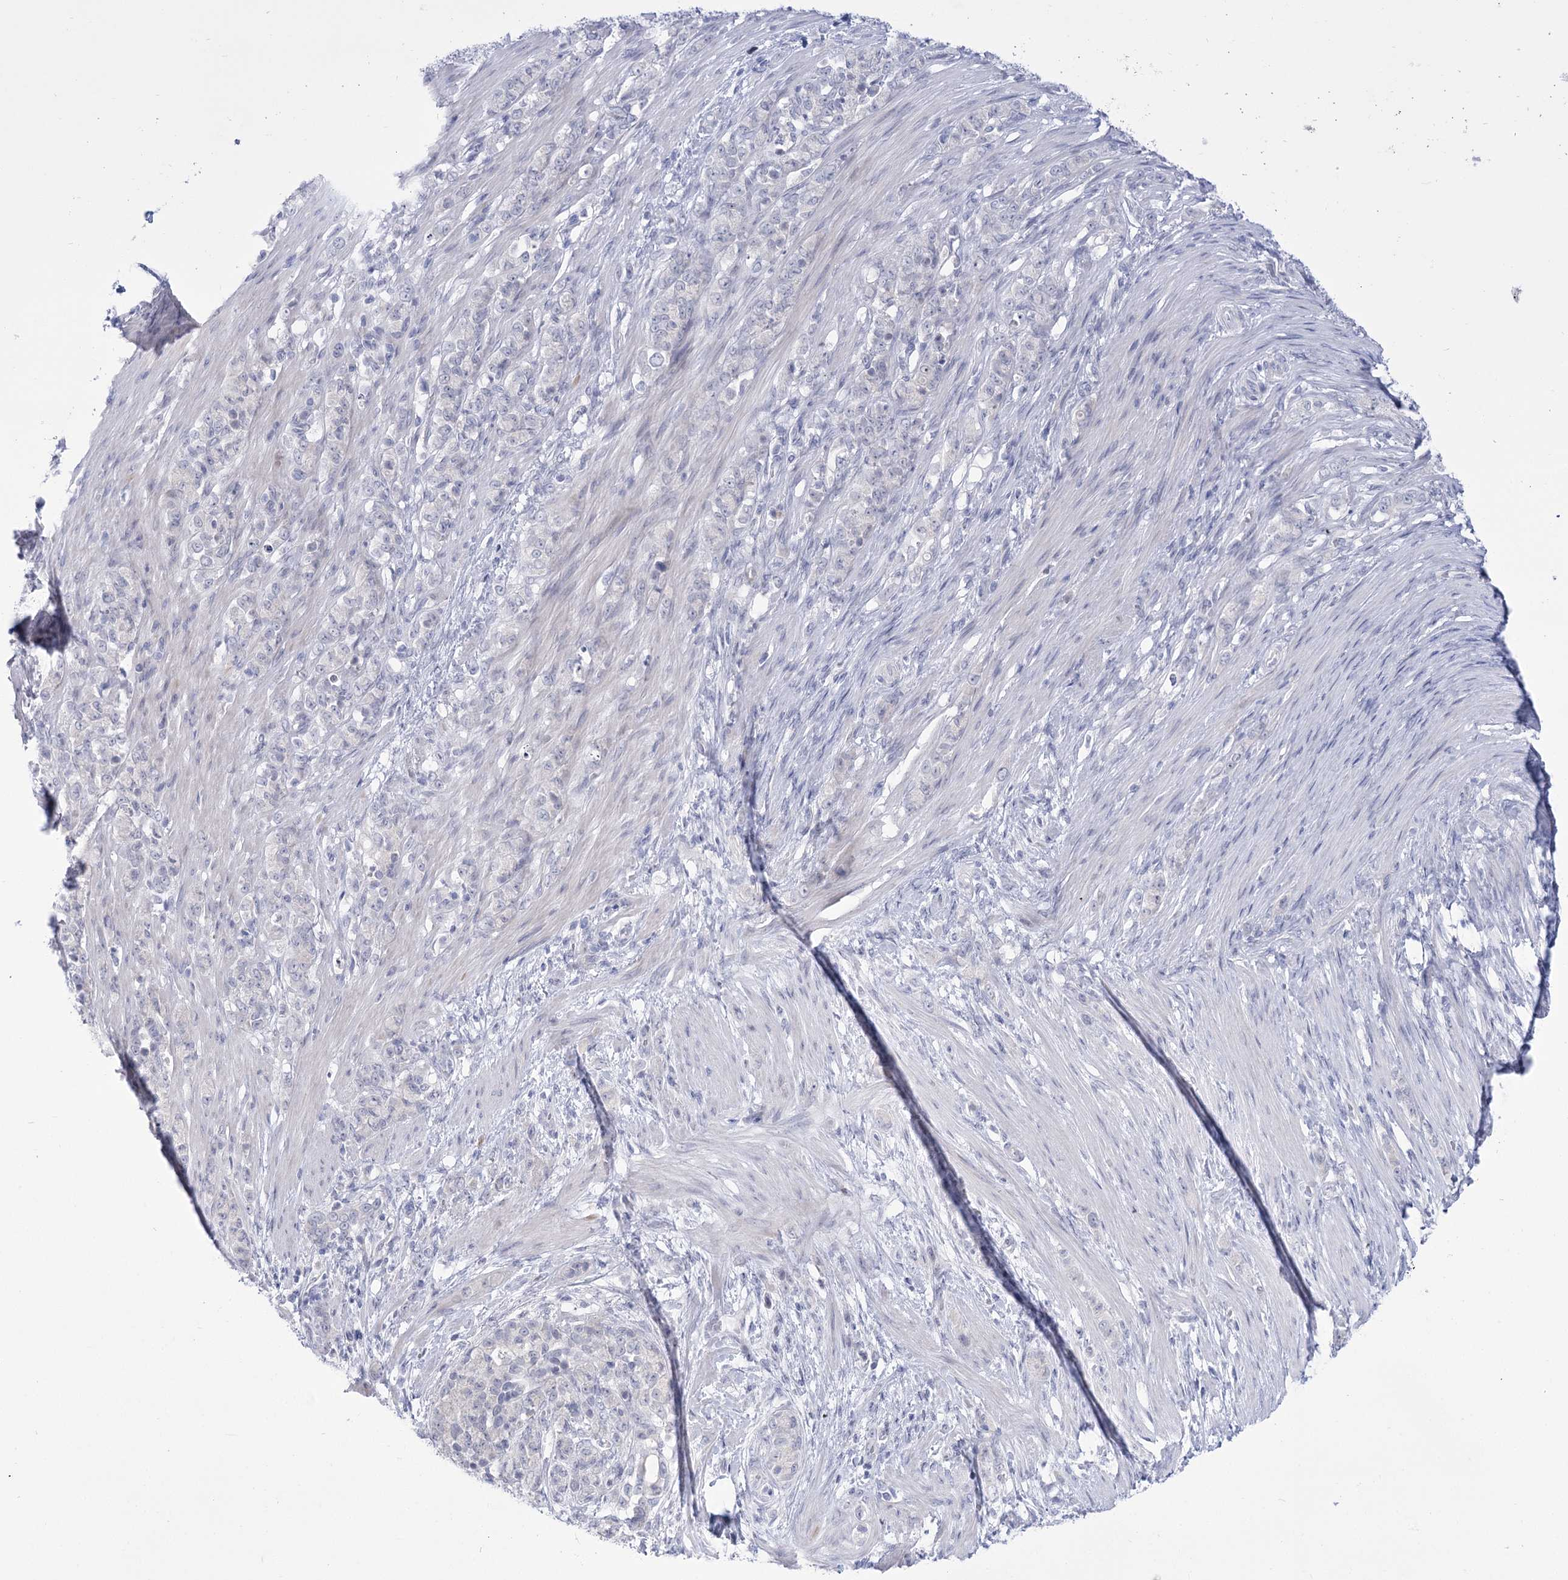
{"staining": {"intensity": "negative", "quantity": "none", "location": "none"}, "tissue": "stomach cancer", "cell_type": "Tumor cells", "image_type": "cancer", "snomed": [{"axis": "morphology", "description": "Adenocarcinoma, NOS"}, {"axis": "topography", "description": "Stomach"}], "caption": "Immunohistochemistry (IHC) micrograph of stomach adenocarcinoma stained for a protein (brown), which demonstrates no expression in tumor cells. The staining was performed using DAB (3,3'-diaminobenzidine) to visualize the protein expression in brown, while the nuclei were stained in blue with hematoxylin (Magnification: 20x).", "gene": "BEND7", "patient": {"sex": "female", "age": 79}}